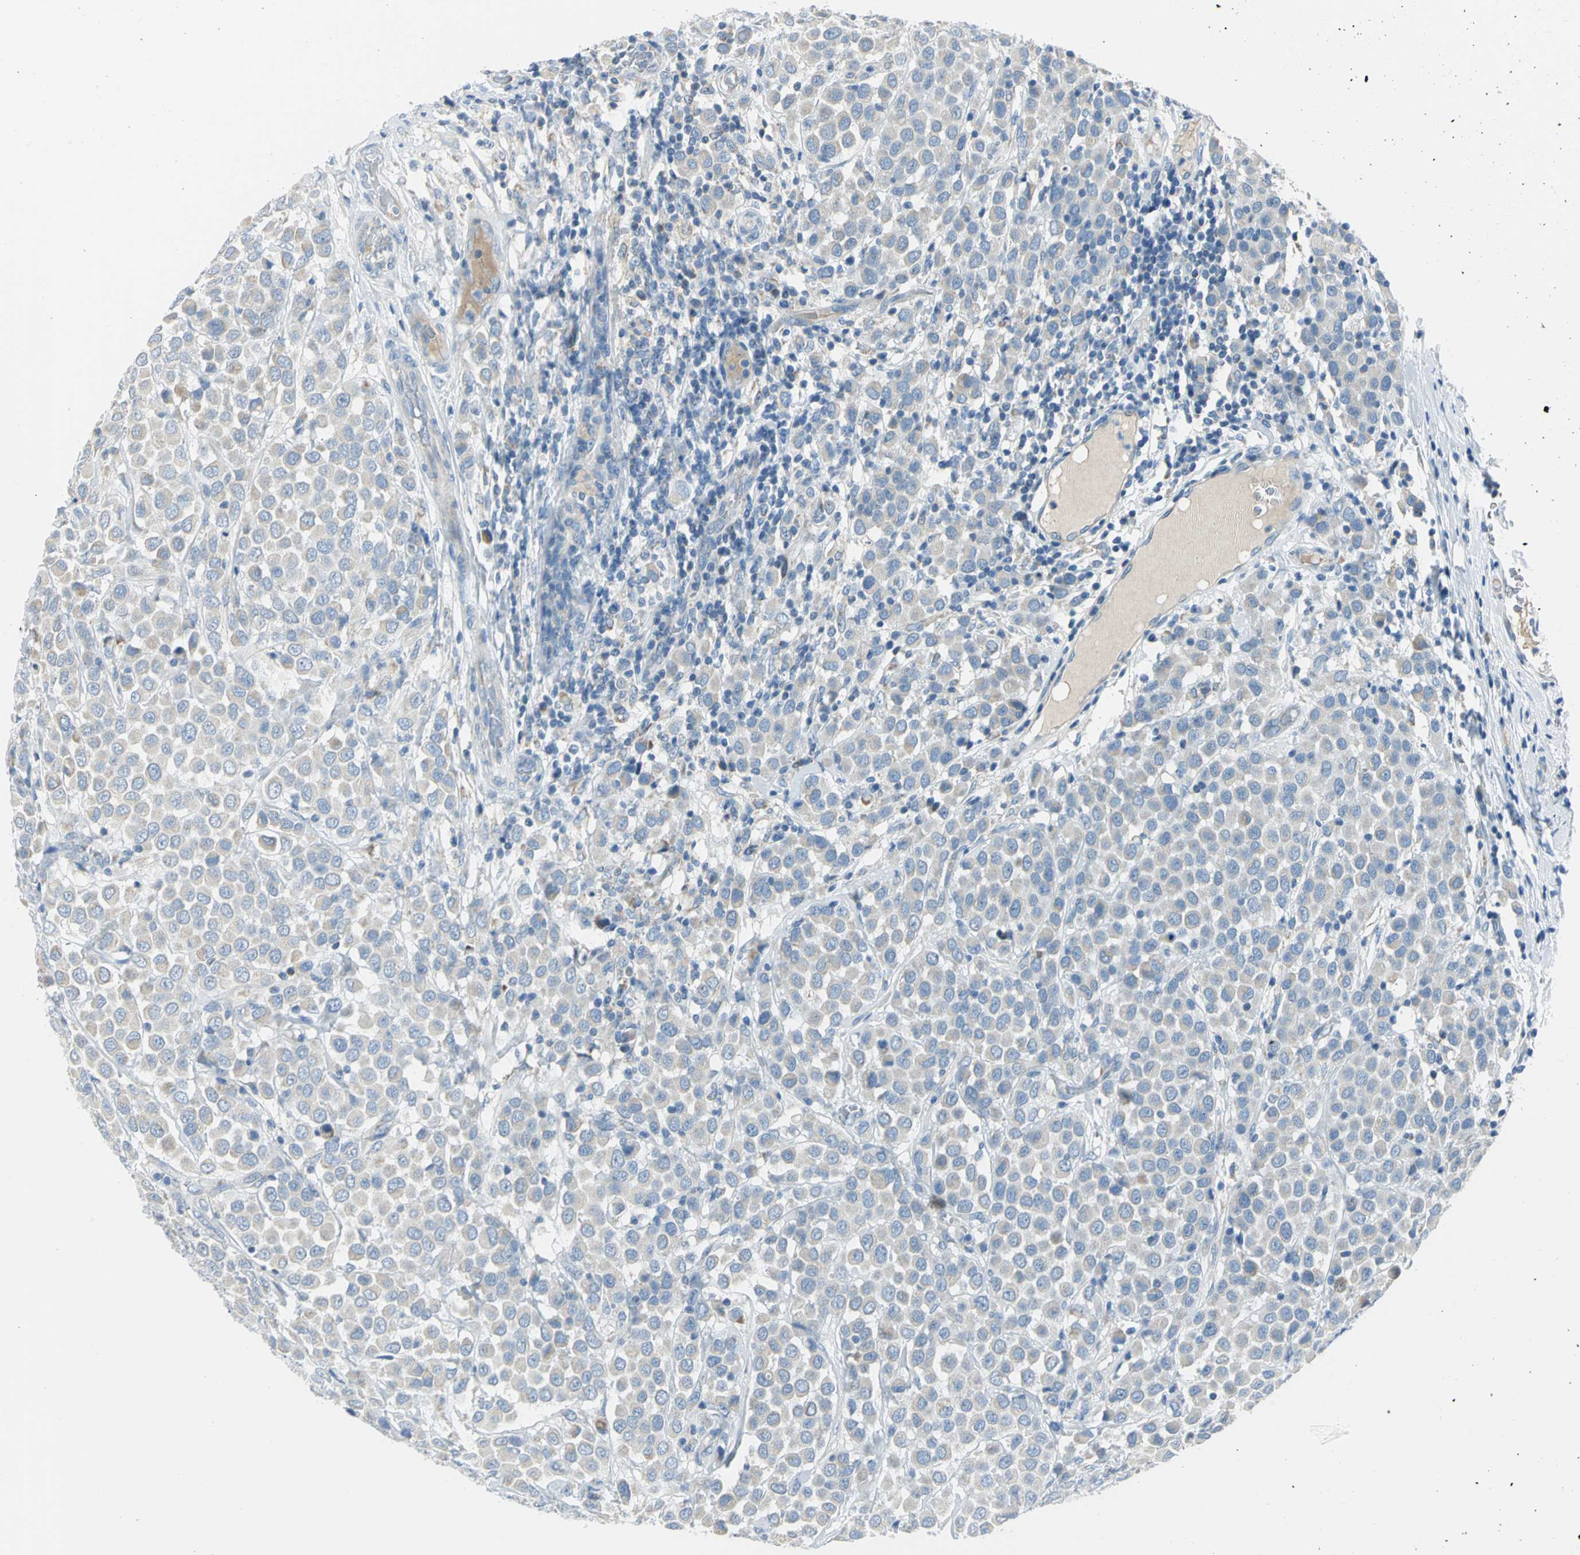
{"staining": {"intensity": "weak", "quantity": ">75%", "location": "cytoplasmic/membranous"}, "tissue": "breast cancer", "cell_type": "Tumor cells", "image_type": "cancer", "snomed": [{"axis": "morphology", "description": "Duct carcinoma"}, {"axis": "topography", "description": "Breast"}], "caption": "A high-resolution image shows immunohistochemistry staining of breast intraductal carcinoma, which shows weak cytoplasmic/membranous expression in about >75% of tumor cells. (Stains: DAB (3,3'-diaminobenzidine) in brown, nuclei in blue, Microscopy: brightfield microscopy at high magnification).", "gene": "ALOX15", "patient": {"sex": "female", "age": 61}}